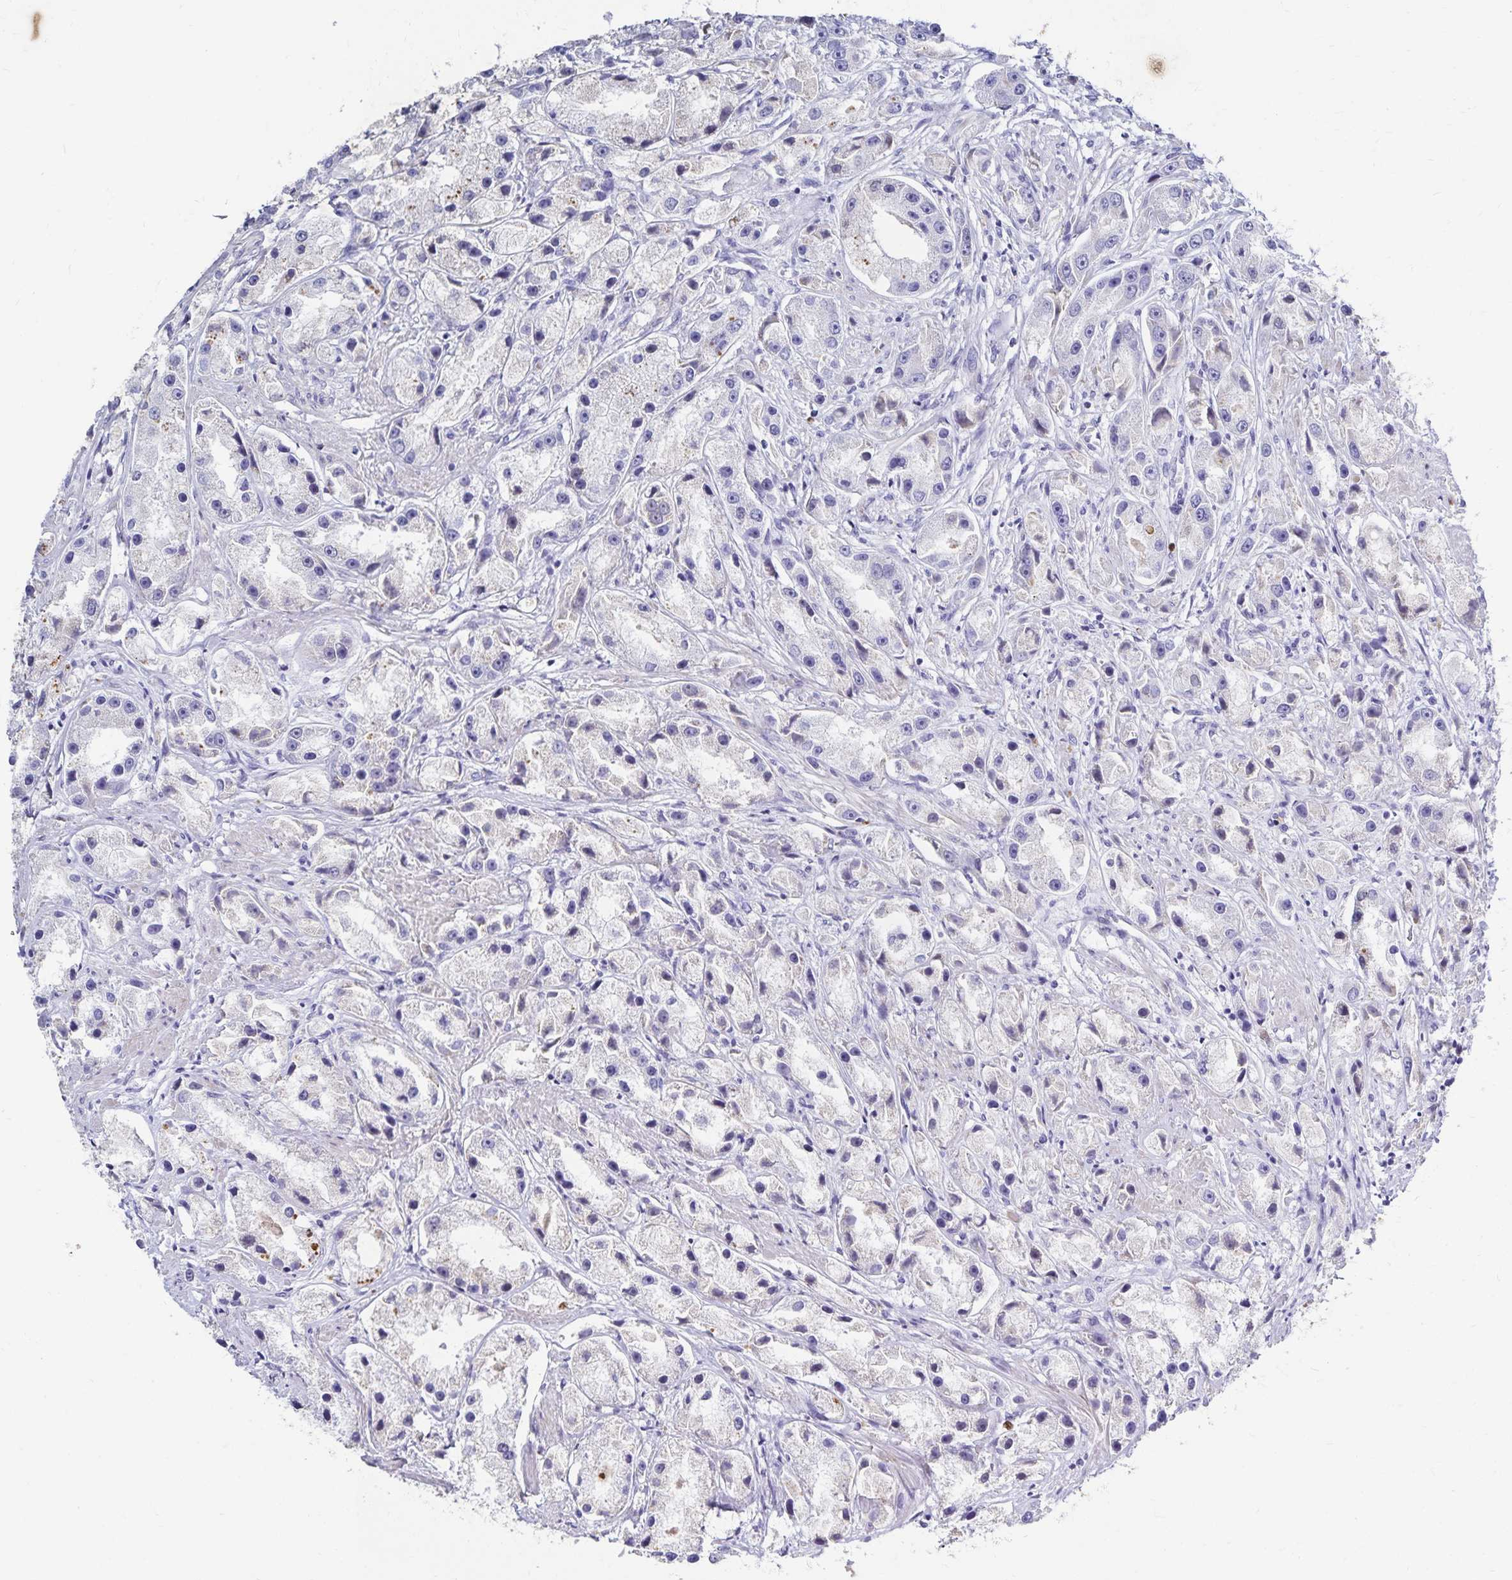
{"staining": {"intensity": "weak", "quantity": "<25%", "location": "cytoplasmic/membranous"}, "tissue": "prostate cancer", "cell_type": "Tumor cells", "image_type": "cancer", "snomed": [{"axis": "morphology", "description": "Adenocarcinoma, High grade"}, {"axis": "topography", "description": "Prostate"}], "caption": "IHC of human prostate cancer displays no expression in tumor cells.", "gene": "PAX5", "patient": {"sex": "male", "age": 67}}